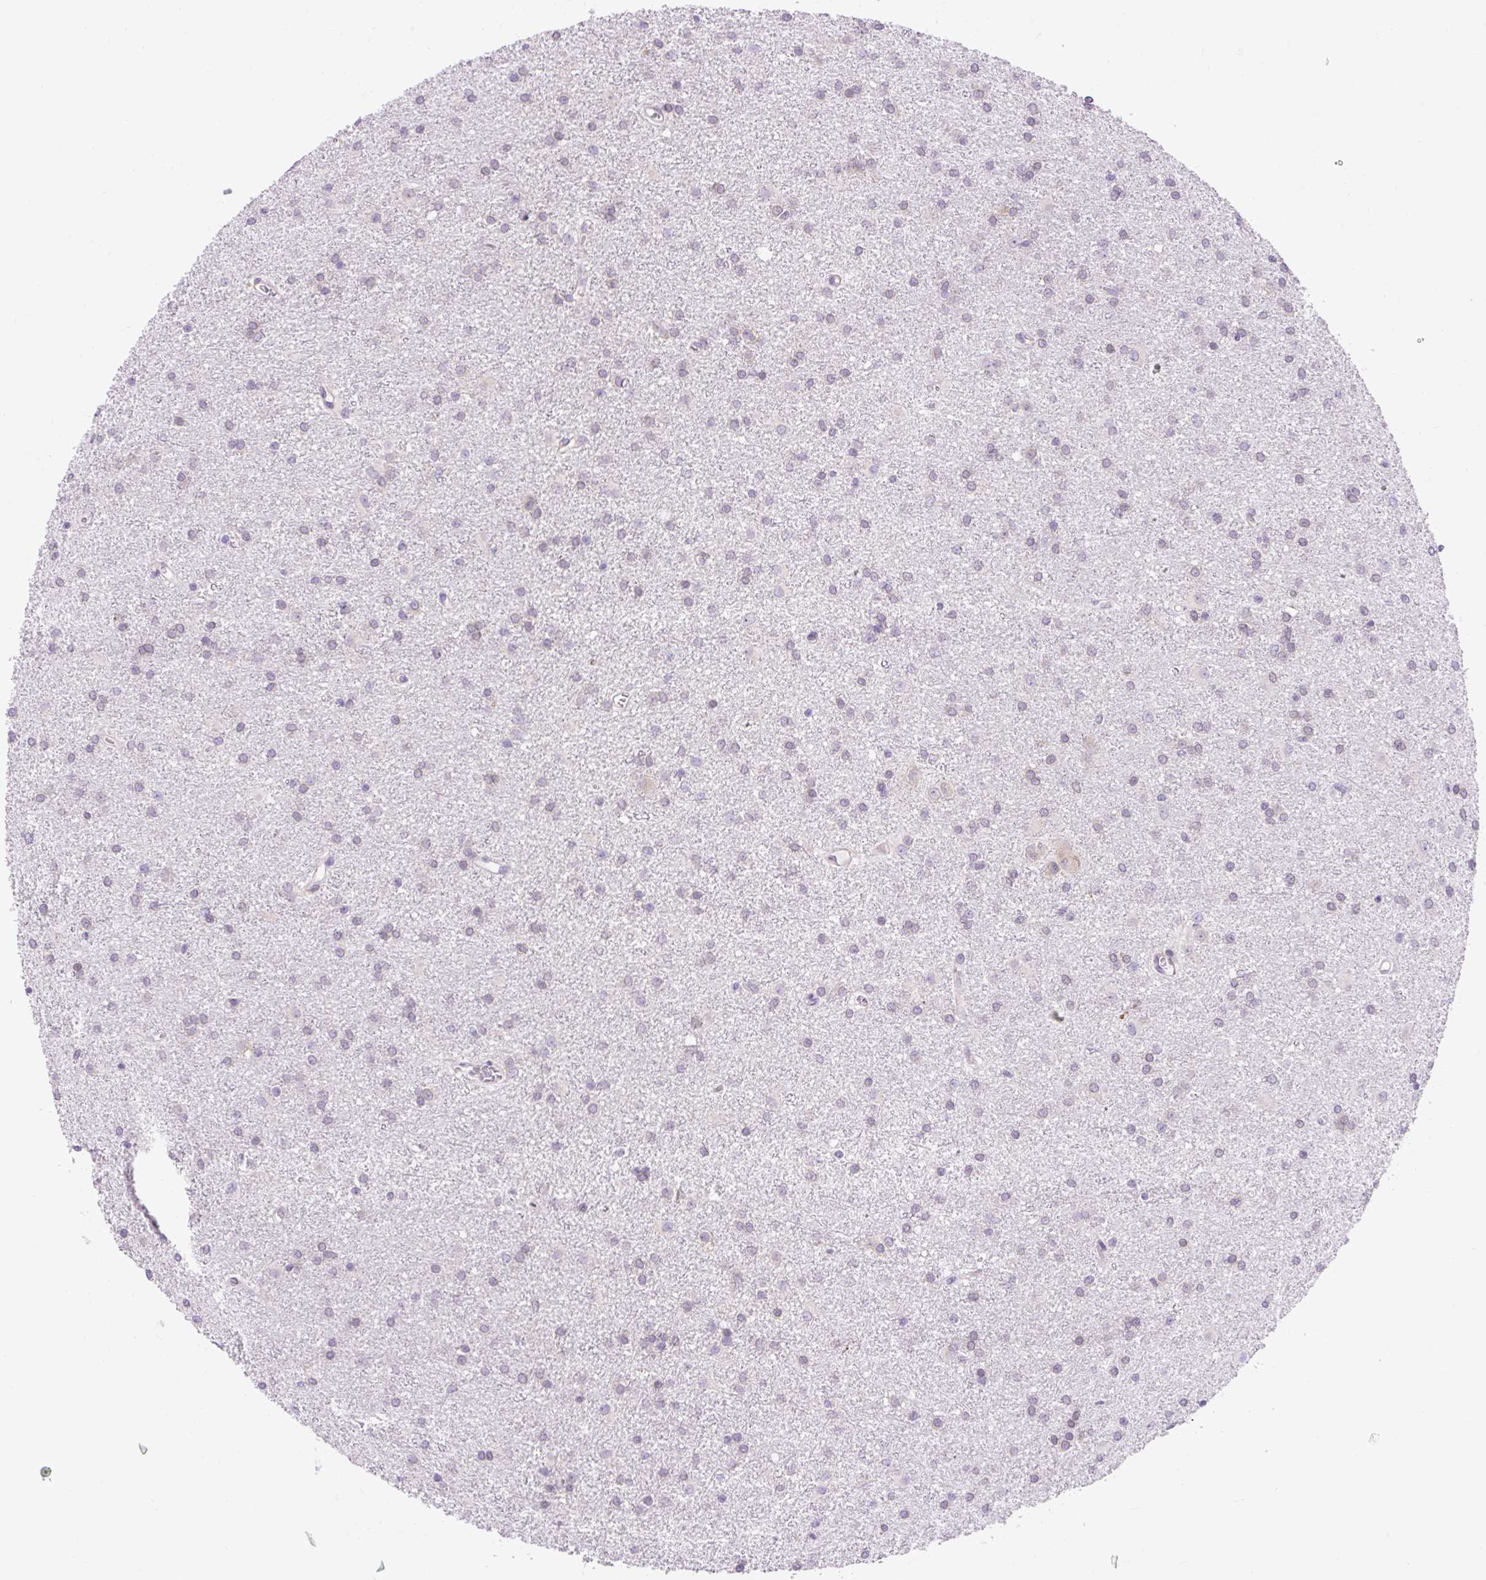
{"staining": {"intensity": "negative", "quantity": "none", "location": "none"}, "tissue": "glioma", "cell_type": "Tumor cells", "image_type": "cancer", "snomed": [{"axis": "morphology", "description": "Glioma, malignant, High grade"}, {"axis": "topography", "description": "Brain"}], "caption": "Tumor cells show no significant staining in malignant glioma (high-grade).", "gene": "GPR45", "patient": {"sex": "female", "age": 50}}